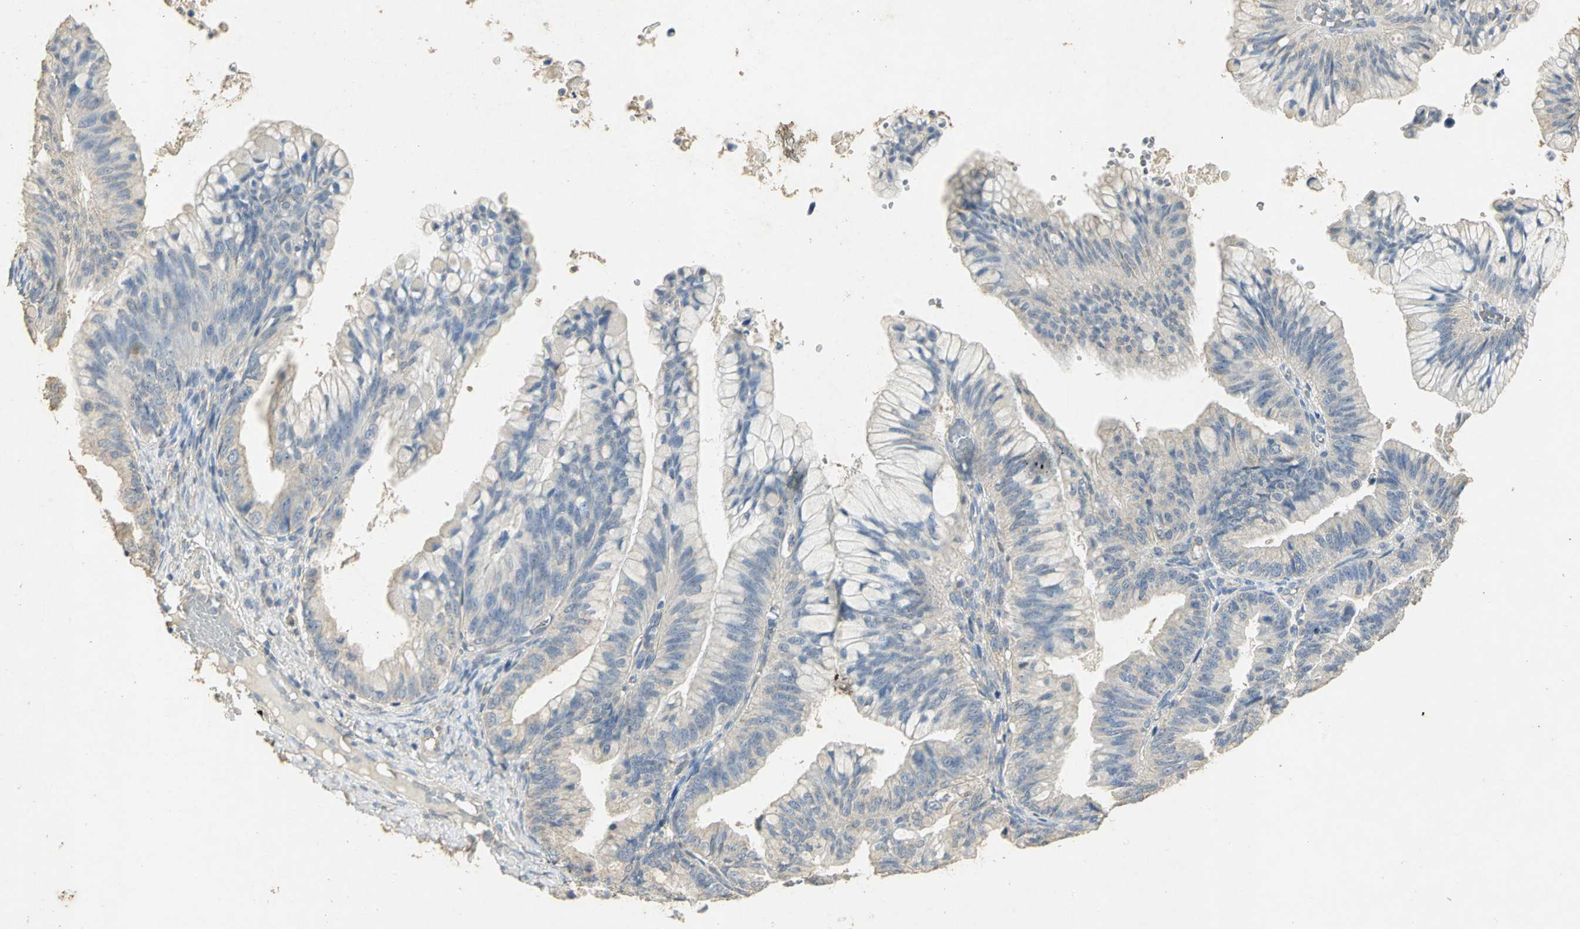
{"staining": {"intensity": "negative", "quantity": "none", "location": "none"}, "tissue": "ovarian cancer", "cell_type": "Tumor cells", "image_type": "cancer", "snomed": [{"axis": "morphology", "description": "Cystadenocarcinoma, mucinous, NOS"}, {"axis": "topography", "description": "Ovary"}], "caption": "High magnification brightfield microscopy of ovarian cancer (mucinous cystadenocarcinoma) stained with DAB (3,3'-diaminobenzidine) (brown) and counterstained with hematoxylin (blue): tumor cells show no significant staining.", "gene": "ASB9", "patient": {"sex": "female", "age": 36}}